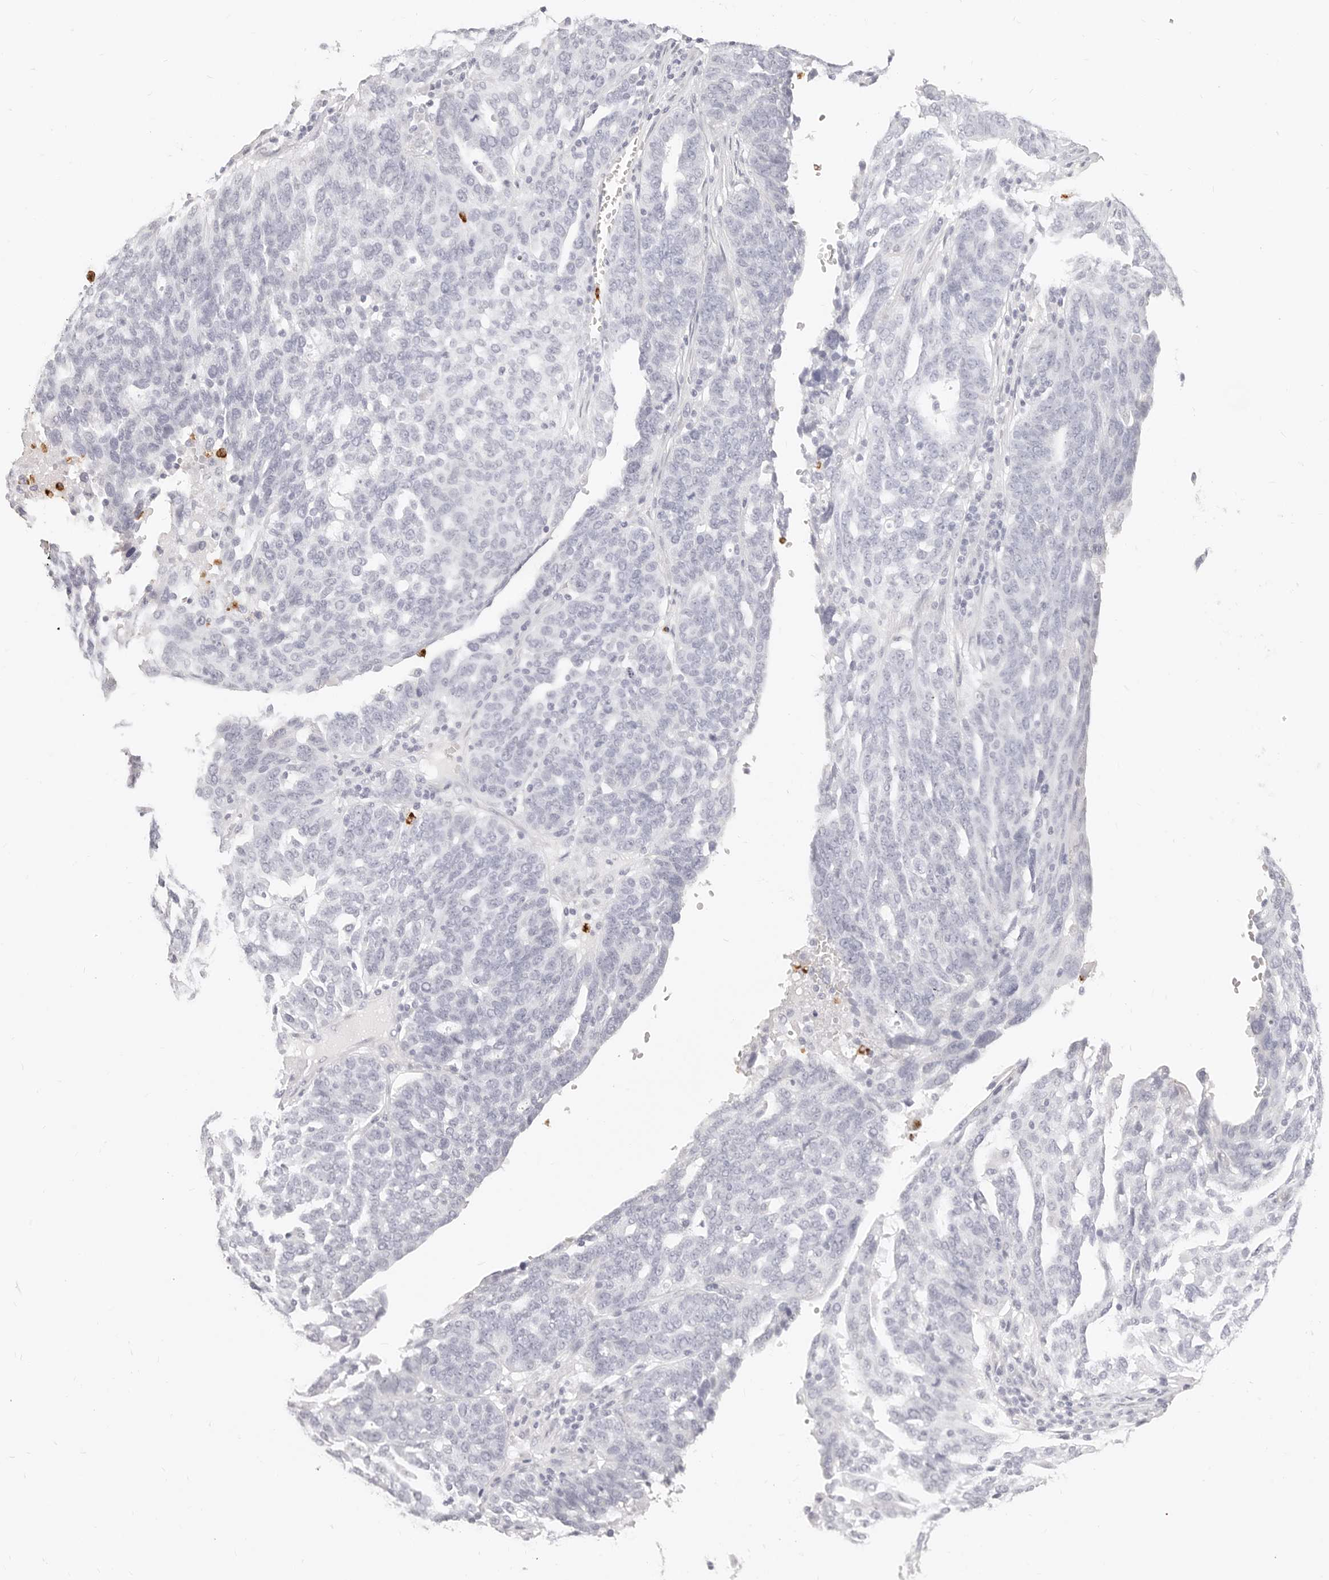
{"staining": {"intensity": "negative", "quantity": "none", "location": "none"}, "tissue": "ovarian cancer", "cell_type": "Tumor cells", "image_type": "cancer", "snomed": [{"axis": "morphology", "description": "Cystadenocarcinoma, serous, NOS"}, {"axis": "topography", "description": "Ovary"}], "caption": "Immunohistochemistry image of human ovarian cancer stained for a protein (brown), which displays no staining in tumor cells.", "gene": "CAMP", "patient": {"sex": "female", "age": 59}}